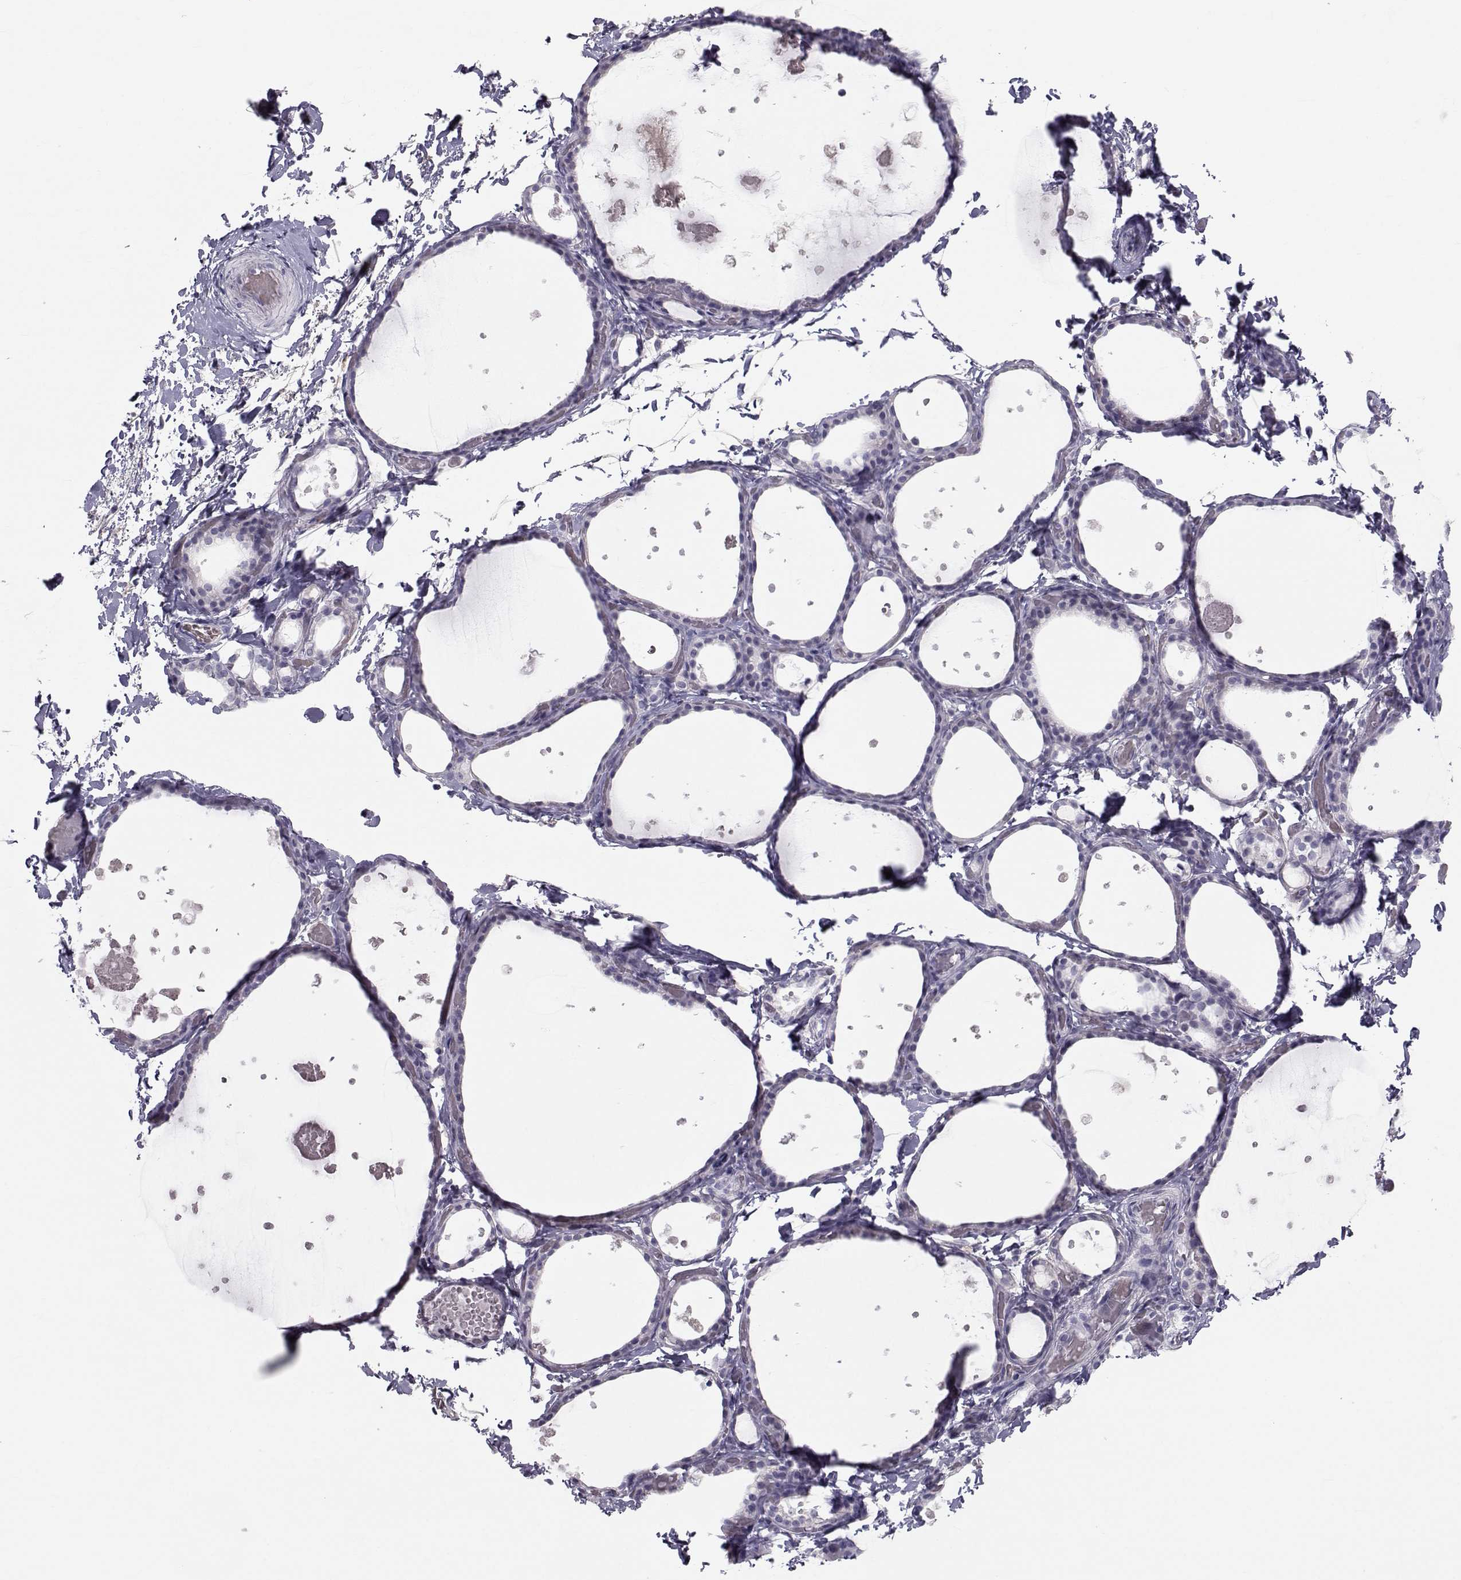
{"staining": {"intensity": "negative", "quantity": "none", "location": "none"}, "tissue": "thyroid gland", "cell_type": "Glandular cells", "image_type": "normal", "snomed": [{"axis": "morphology", "description": "Normal tissue, NOS"}, {"axis": "topography", "description": "Thyroid gland"}], "caption": "A histopathology image of human thyroid gland is negative for staining in glandular cells. Brightfield microscopy of IHC stained with DAB (3,3'-diaminobenzidine) (brown) and hematoxylin (blue), captured at high magnification.", "gene": "GARIN3", "patient": {"sex": "female", "age": 56}}